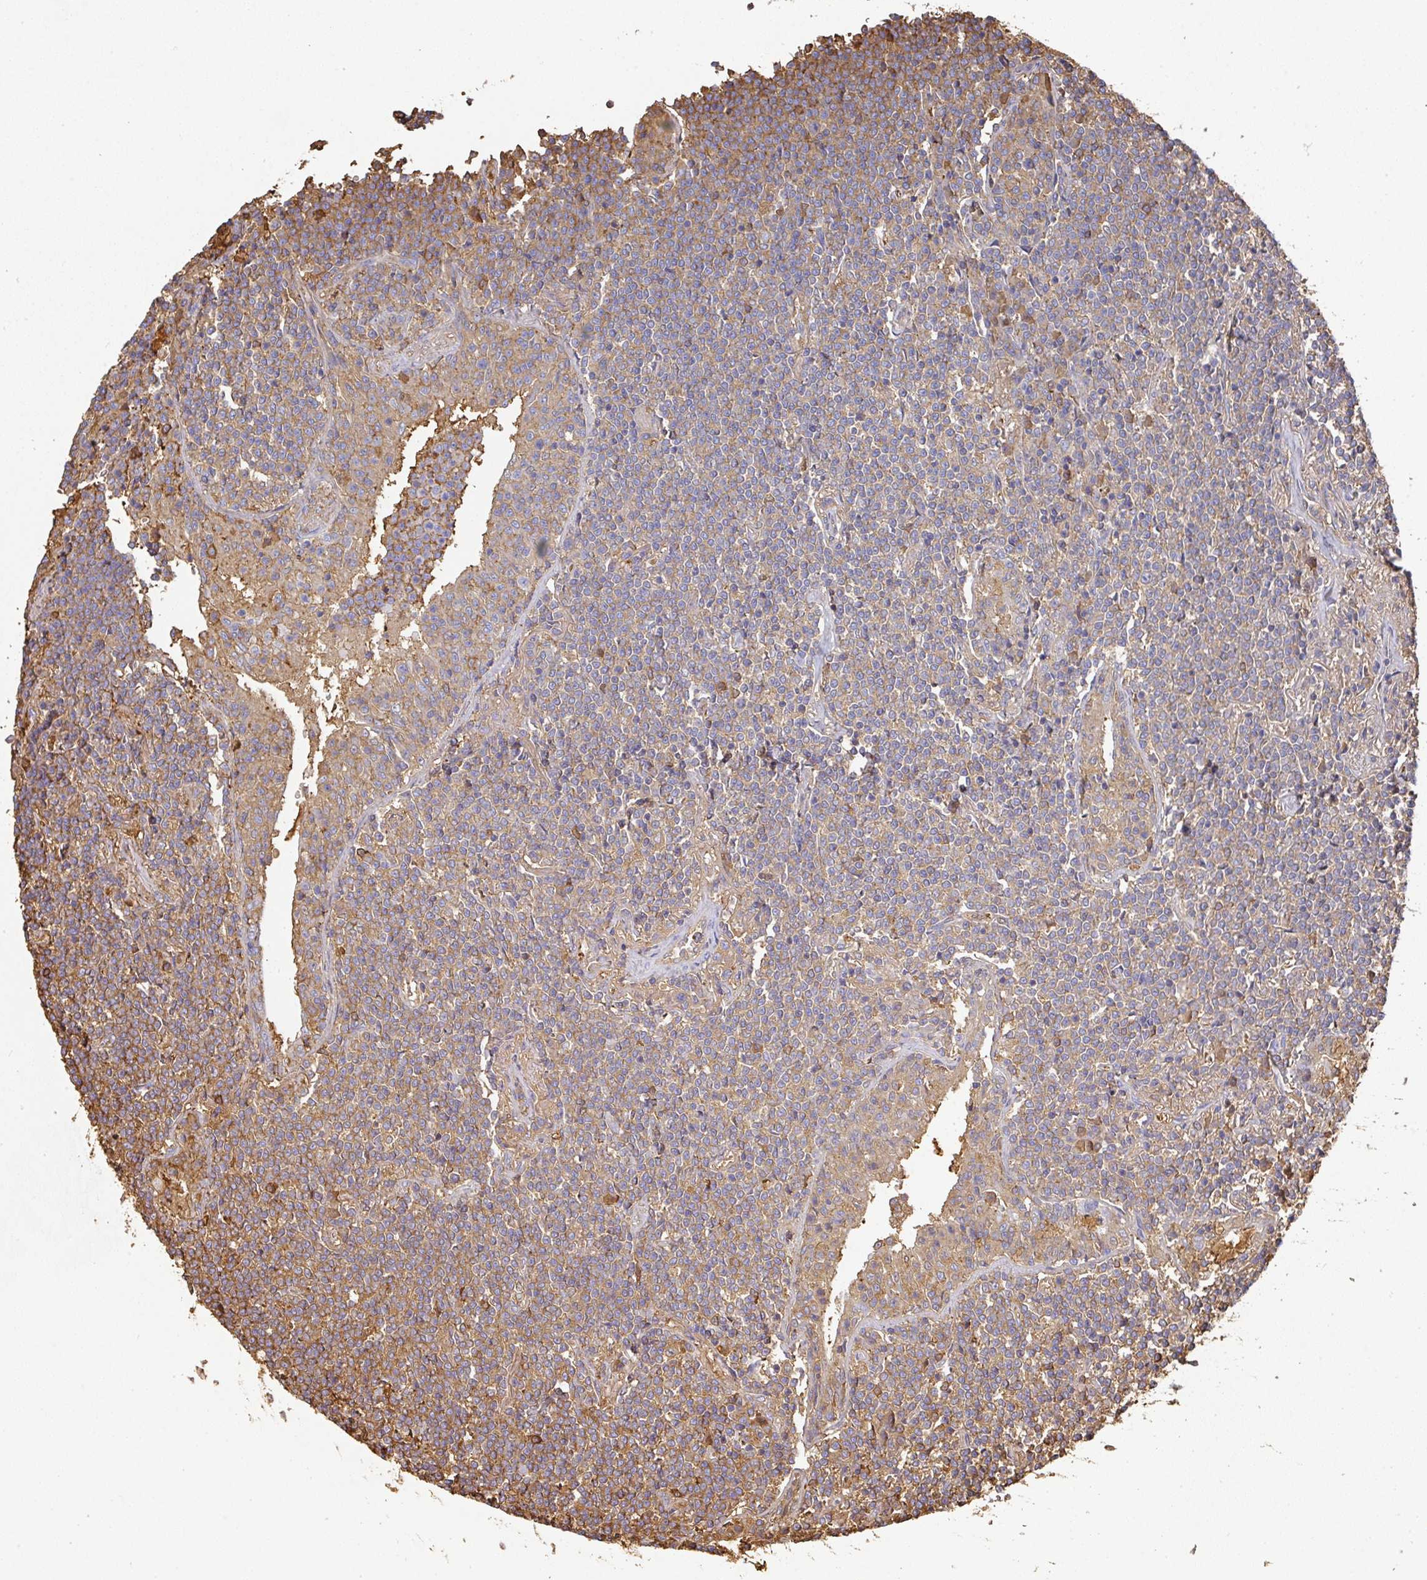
{"staining": {"intensity": "negative", "quantity": "none", "location": "none"}, "tissue": "lymphoma", "cell_type": "Tumor cells", "image_type": "cancer", "snomed": [{"axis": "morphology", "description": "Malignant lymphoma, non-Hodgkin's type, Low grade"}, {"axis": "topography", "description": "Lung"}], "caption": "High magnification brightfield microscopy of malignant lymphoma, non-Hodgkin's type (low-grade) stained with DAB (3,3'-diaminobenzidine) (brown) and counterstained with hematoxylin (blue): tumor cells show no significant staining.", "gene": "ALB", "patient": {"sex": "female", "age": 71}}